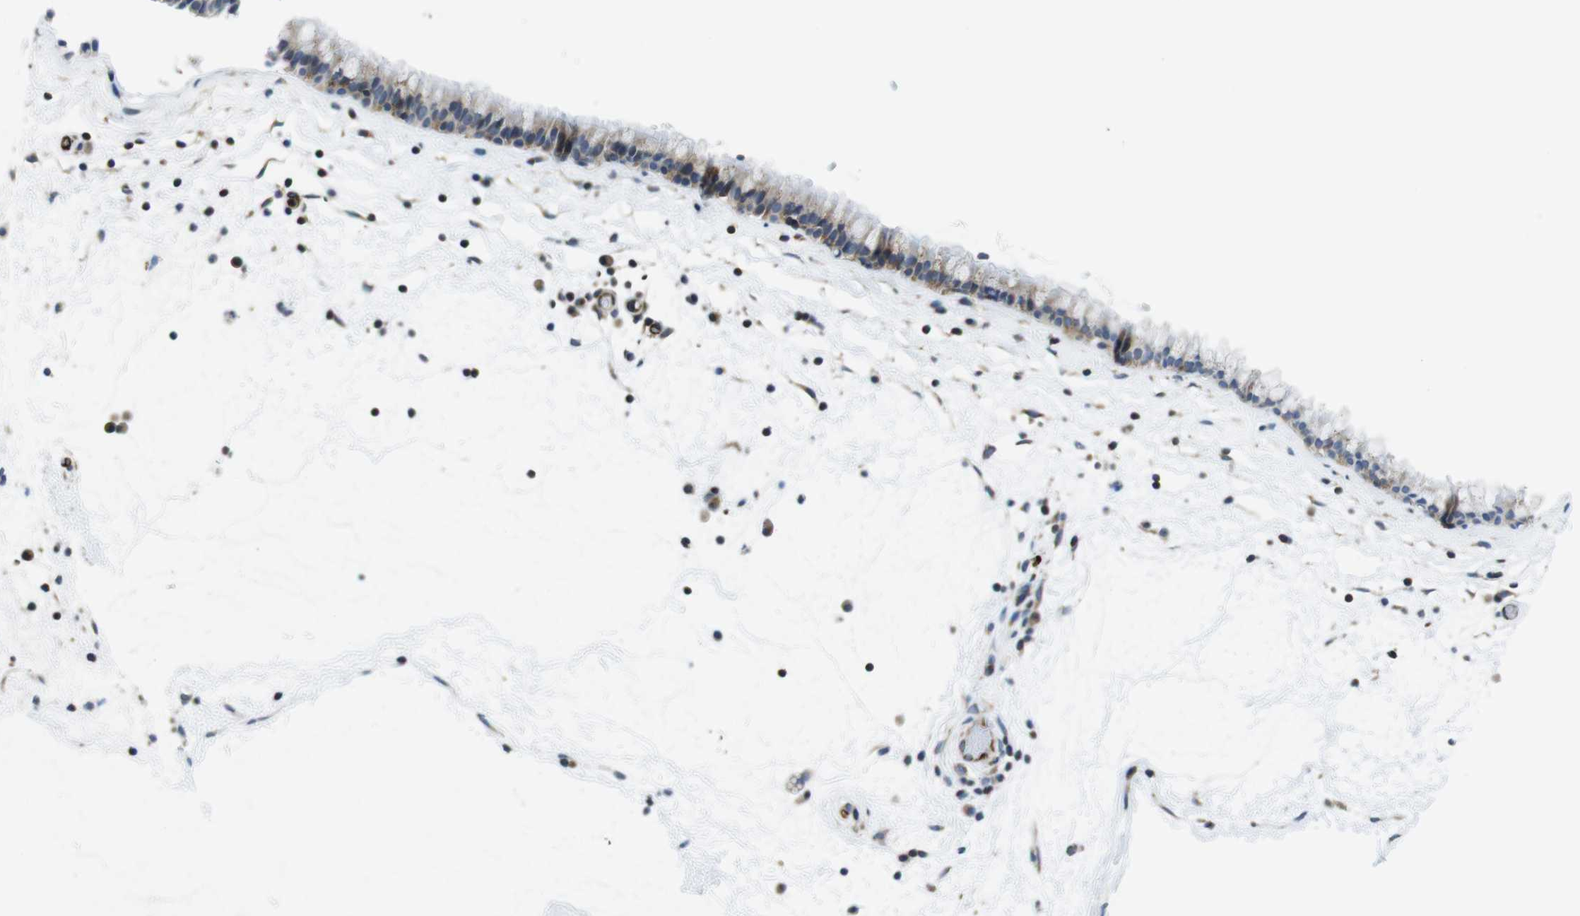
{"staining": {"intensity": "moderate", "quantity": ">75%", "location": "cytoplasmic/membranous"}, "tissue": "nasopharynx", "cell_type": "Respiratory epithelial cells", "image_type": "normal", "snomed": [{"axis": "morphology", "description": "Normal tissue, NOS"}, {"axis": "morphology", "description": "Inflammation, NOS"}, {"axis": "topography", "description": "Nasopharynx"}], "caption": "Immunohistochemistry (IHC) (DAB) staining of benign nasopharynx shows moderate cytoplasmic/membranous protein expression in approximately >75% of respiratory epithelial cells.", "gene": "KCNE3", "patient": {"sex": "male", "age": 48}}